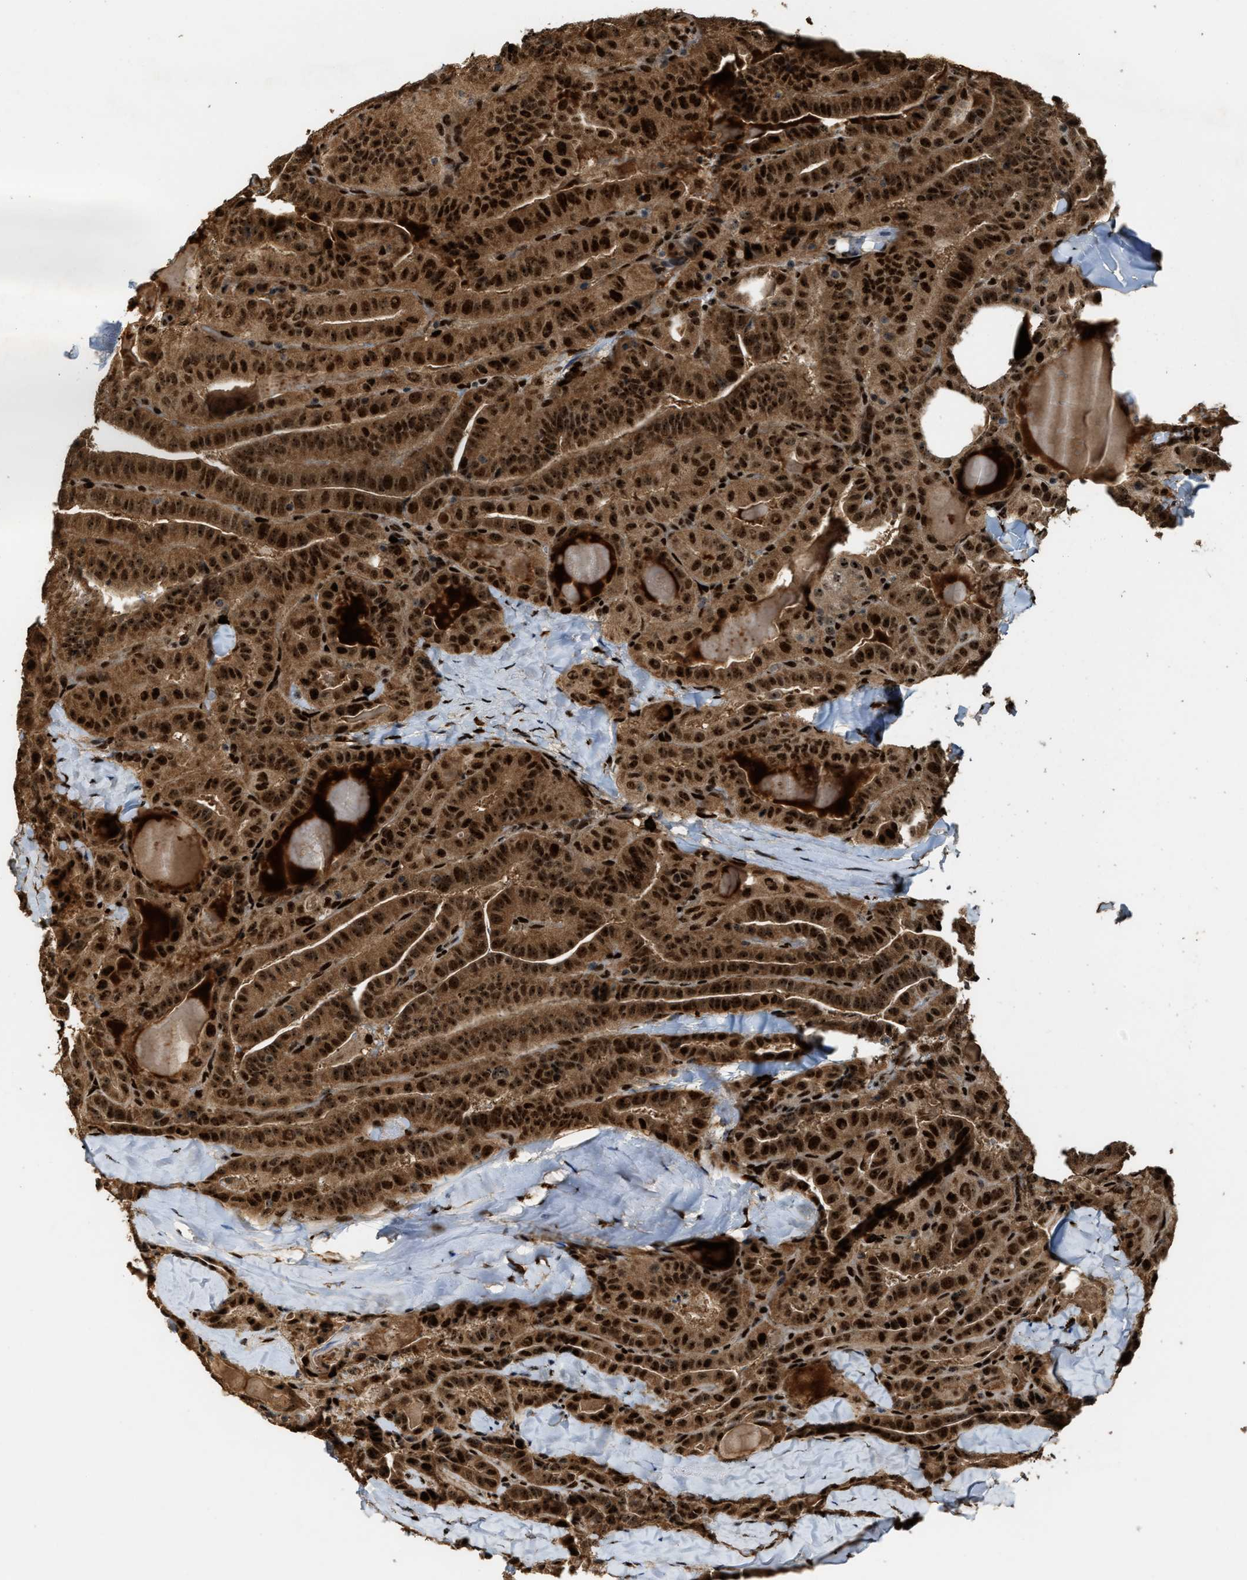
{"staining": {"intensity": "strong", "quantity": ">75%", "location": "cytoplasmic/membranous,nuclear"}, "tissue": "thyroid cancer", "cell_type": "Tumor cells", "image_type": "cancer", "snomed": [{"axis": "morphology", "description": "Papillary adenocarcinoma, NOS"}, {"axis": "topography", "description": "Thyroid gland"}], "caption": "There is high levels of strong cytoplasmic/membranous and nuclear expression in tumor cells of thyroid papillary adenocarcinoma, as demonstrated by immunohistochemical staining (brown color).", "gene": "ZNF687", "patient": {"sex": "male", "age": 77}}